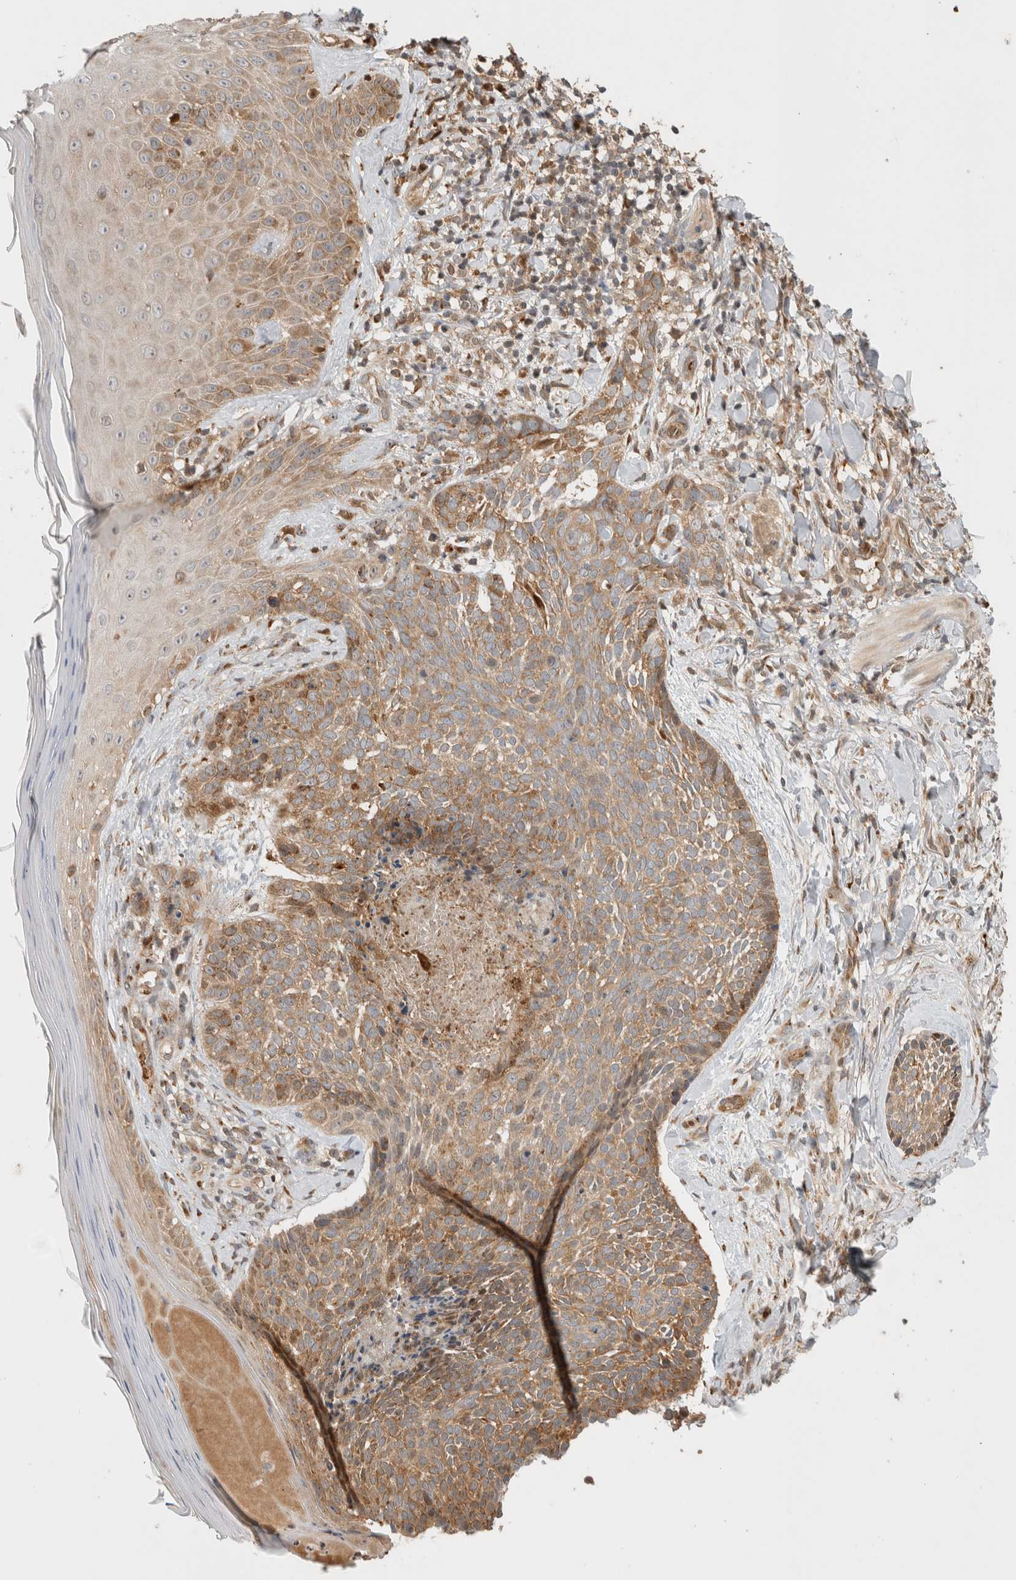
{"staining": {"intensity": "moderate", "quantity": ">75%", "location": "cytoplasmic/membranous"}, "tissue": "skin cancer", "cell_type": "Tumor cells", "image_type": "cancer", "snomed": [{"axis": "morphology", "description": "Normal tissue, NOS"}, {"axis": "morphology", "description": "Basal cell carcinoma"}, {"axis": "topography", "description": "Skin"}], "caption": "A medium amount of moderate cytoplasmic/membranous staining is present in approximately >75% of tumor cells in skin cancer (basal cell carcinoma) tissue.", "gene": "OTUD6B", "patient": {"sex": "male", "age": 67}}